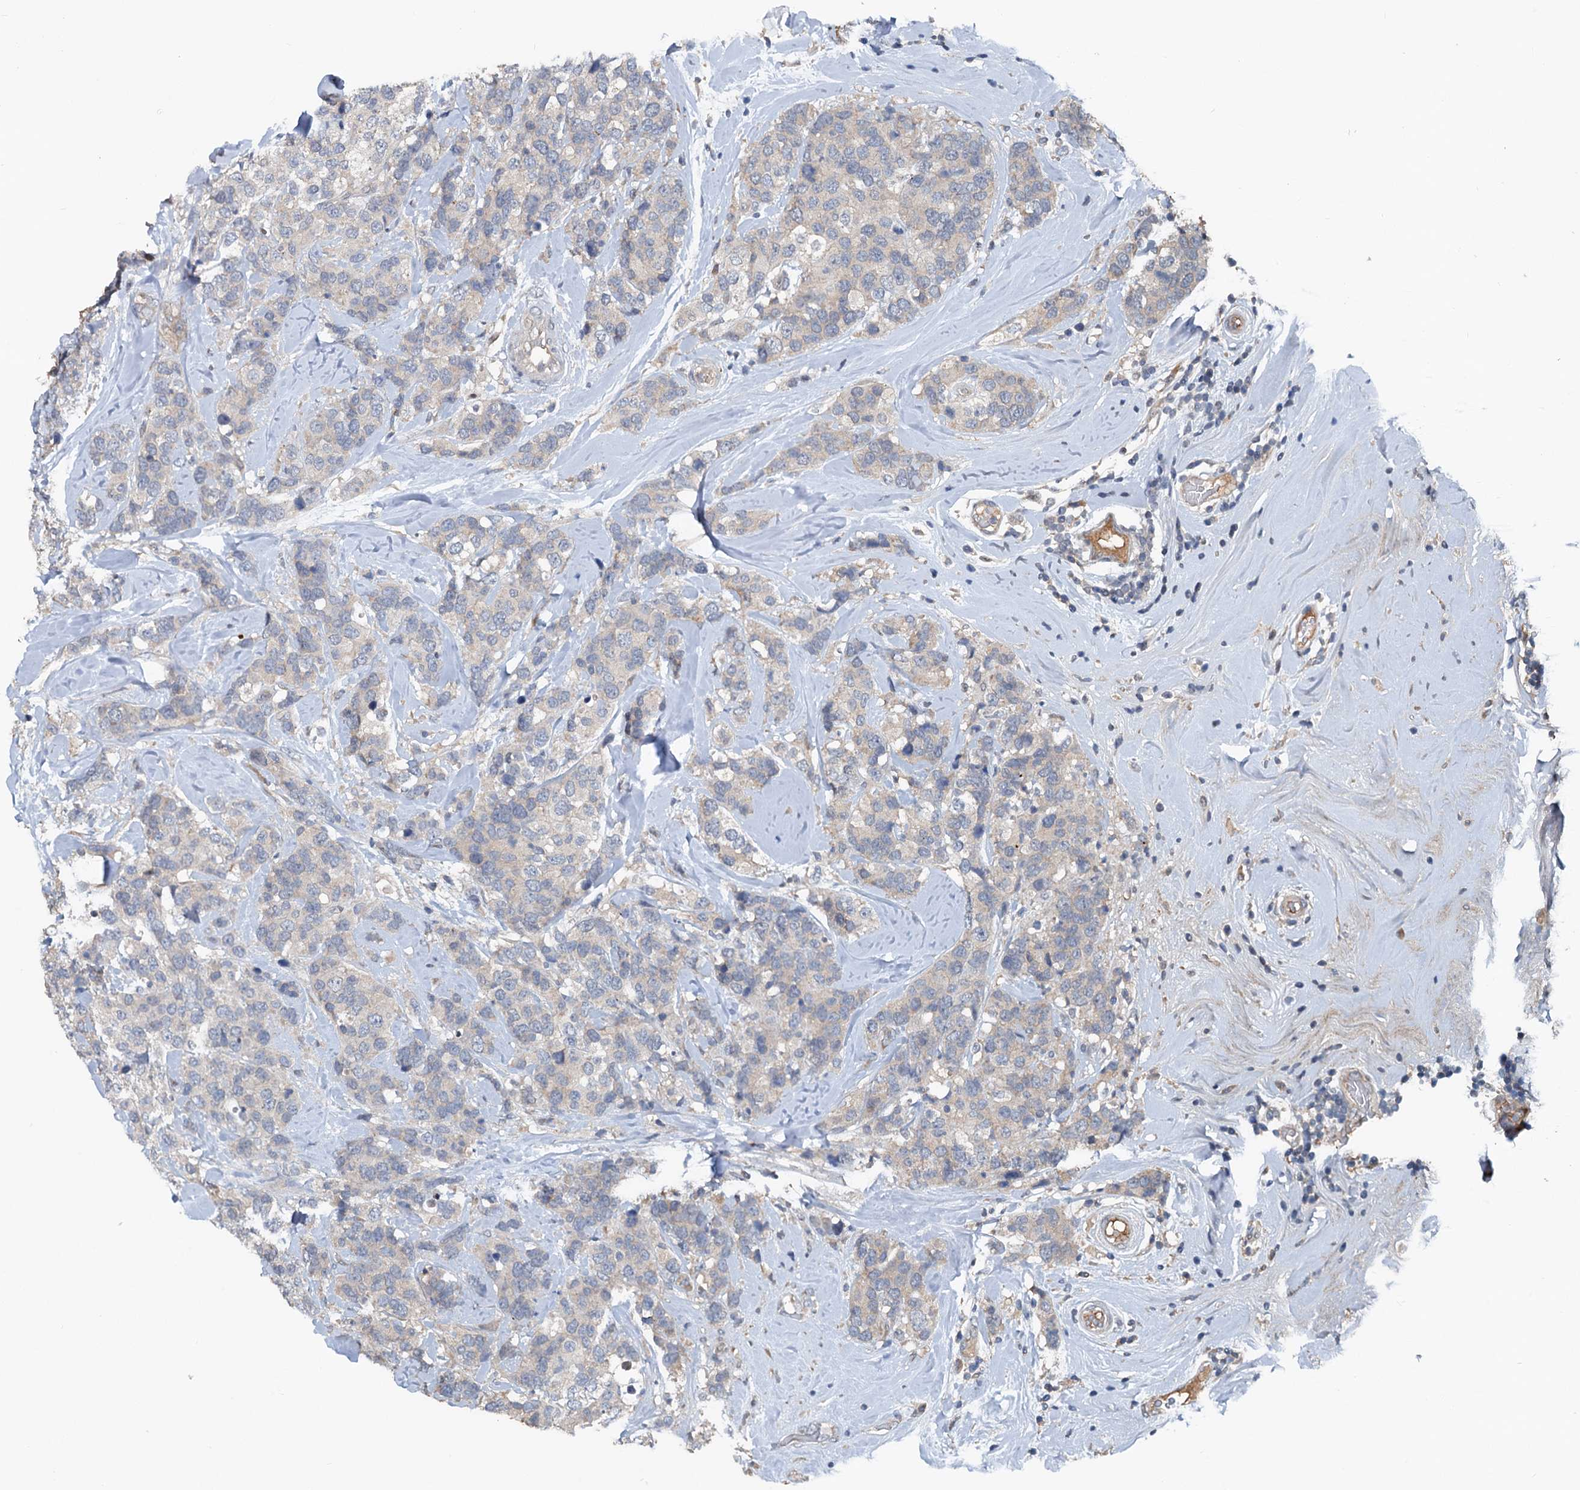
{"staining": {"intensity": "weak", "quantity": "<25%", "location": "cytoplasmic/membranous"}, "tissue": "breast cancer", "cell_type": "Tumor cells", "image_type": "cancer", "snomed": [{"axis": "morphology", "description": "Lobular carcinoma"}, {"axis": "topography", "description": "Breast"}], "caption": "Breast lobular carcinoma was stained to show a protein in brown. There is no significant positivity in tumor cells.", "gene": "TEDC1", "patient": {"sex": "female", "age": 59}}